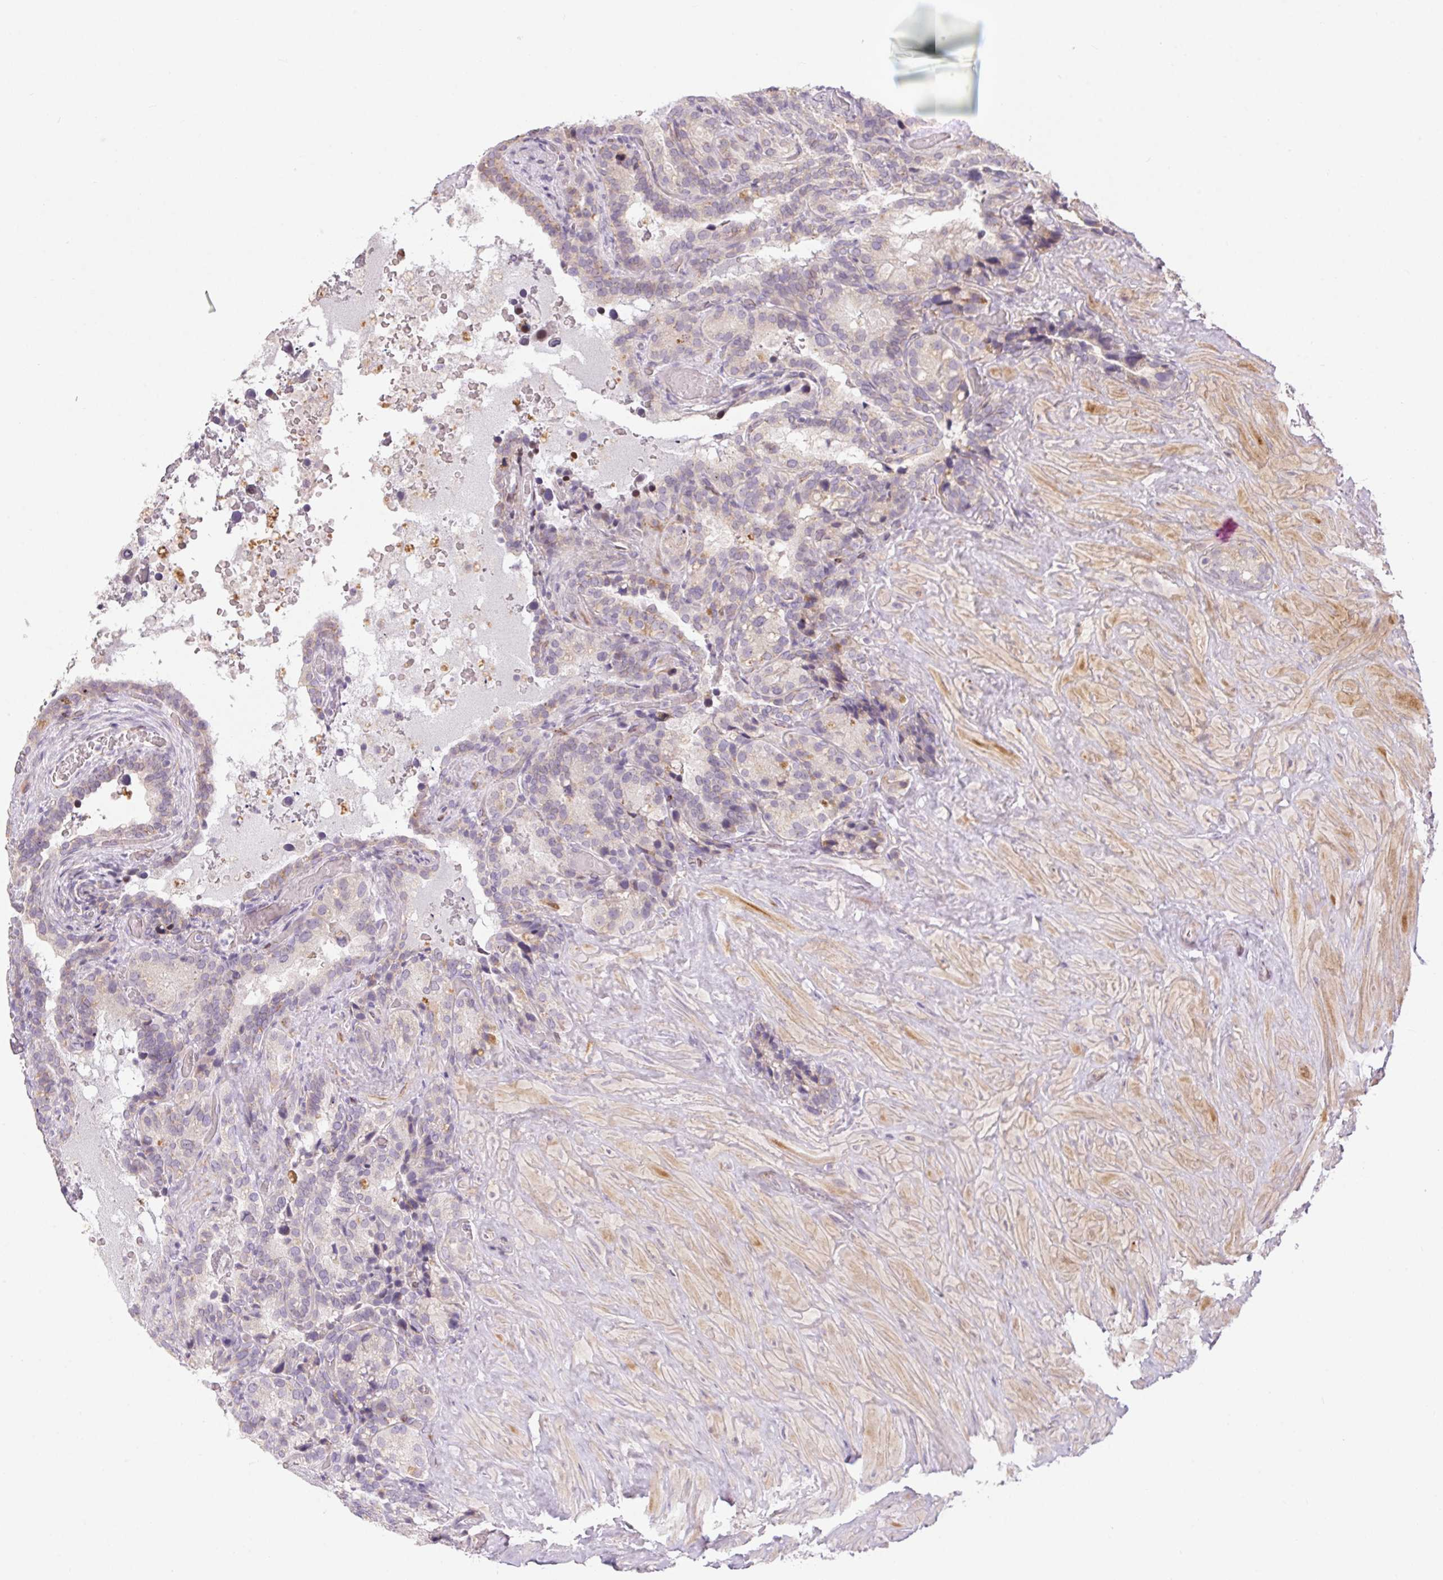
{"staining": {"intensity": "moderate", "quantity": "<25%", "location": "cytoplasmic/membranous"}, "tissue": "seminal vesicle", "cell_type": "Glandular cells", "image_type": "normal", "snomed": [{"axis": "morphology", "description": "Normal tissue, NOS"}, {"axis": "topography", "description": "Seminal veicle"}], "caption": "This photomicrograph reveals immunohistochemistry (IHC) staining of normal seminal vesicle, with low moderate cytoplasmic/membranous staining in approximately <25% of glandular cells.", "gene": "RPGRIP1", "patient": {"sex": "male", "age": 60}}